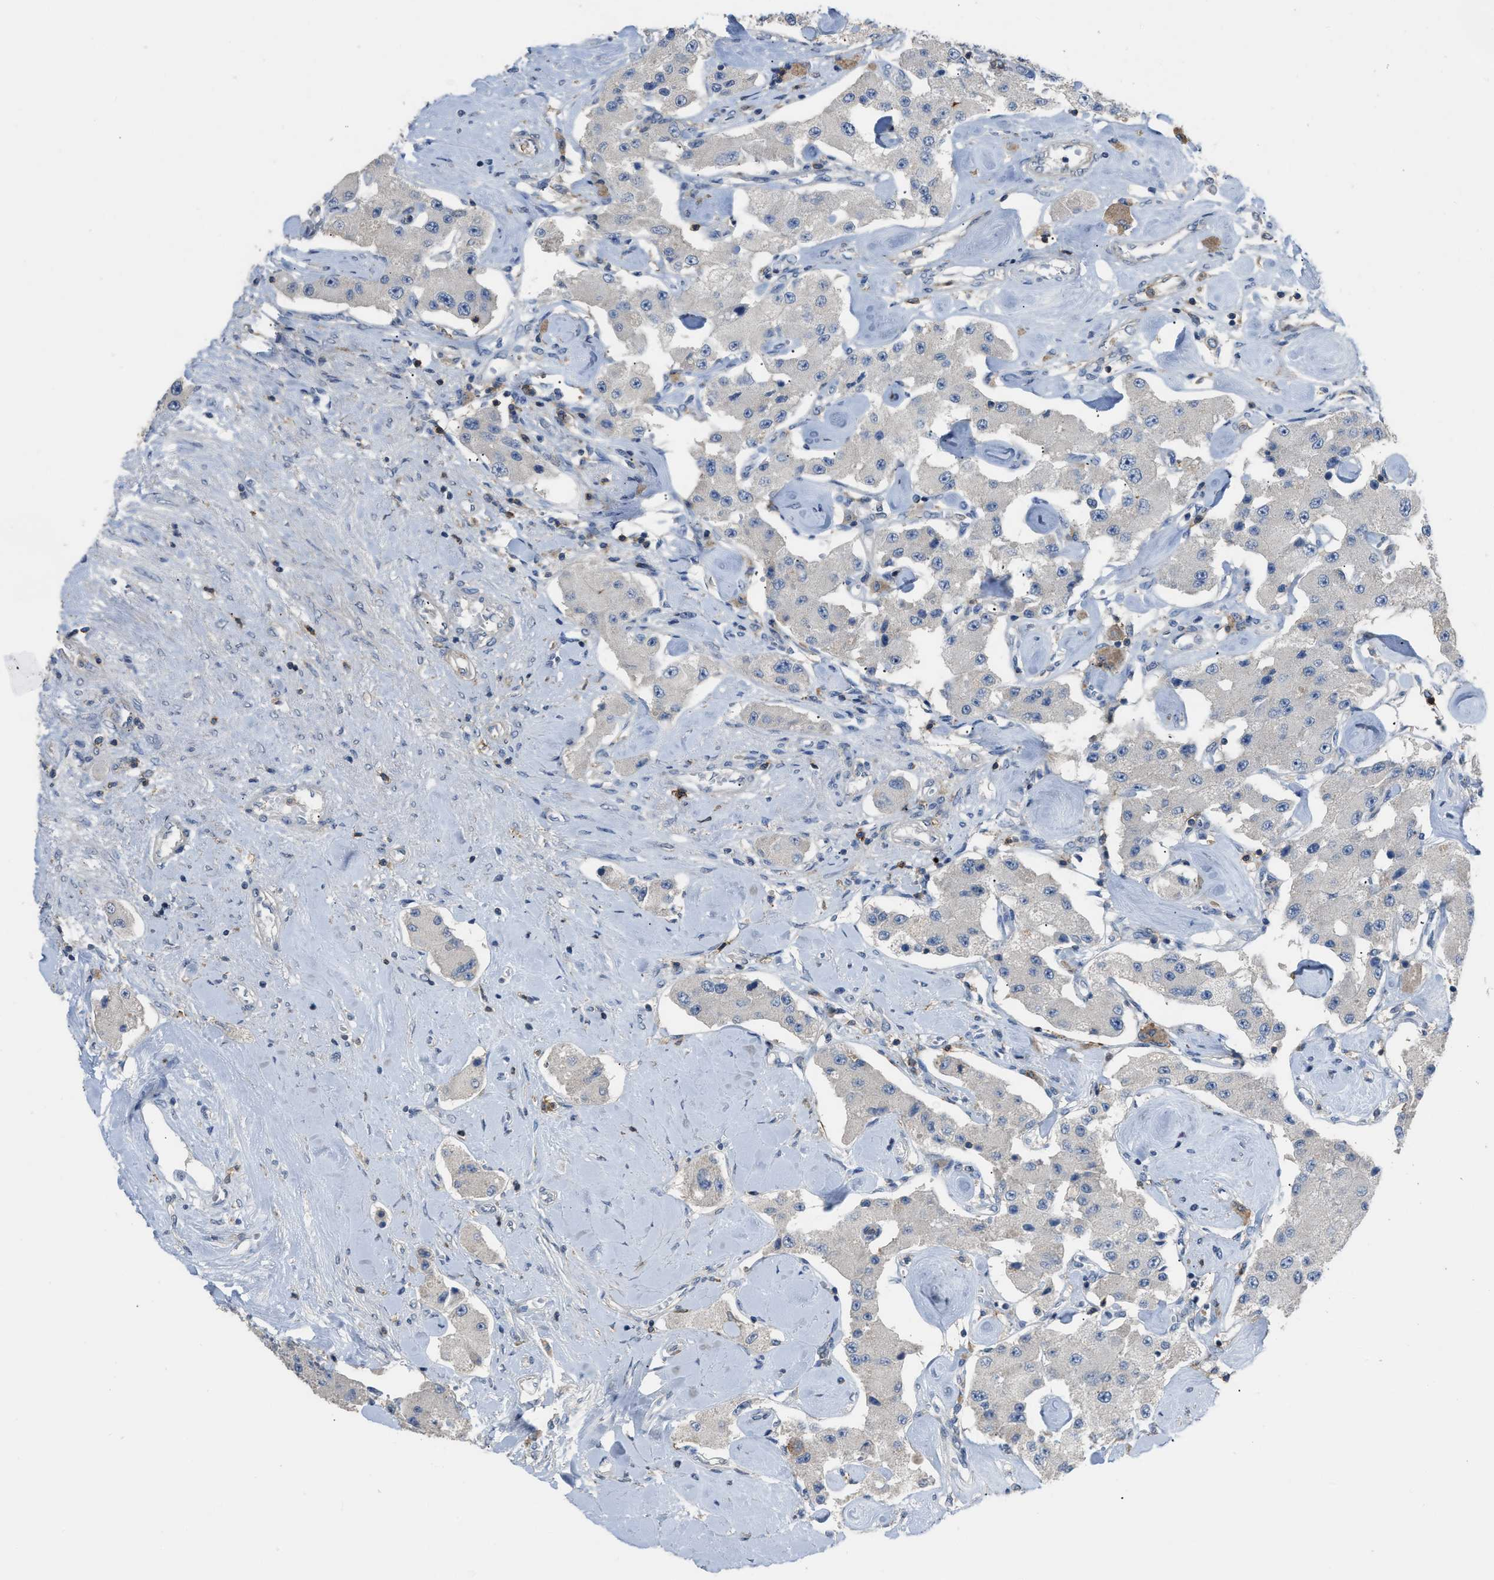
{"staining": {"intensity": "negative", "quantity": "none", "location": "none"}, "tissue": "carcinoid", "cell_type": "Tumor cells", "image_type": "cancer", "snomed": [{"axis": "morphology", "description": "Carcinoid, malignant, NOS"}, {"axis": "topography", "description": "Pancreas"}], "caption": "This is an immunohistochemistry (IHC) micrograph of human malignant carcinoid. There is no staining in tumor cells.", "gene": "OR51E1", "patient": {"sex": "male", "age": 41}}